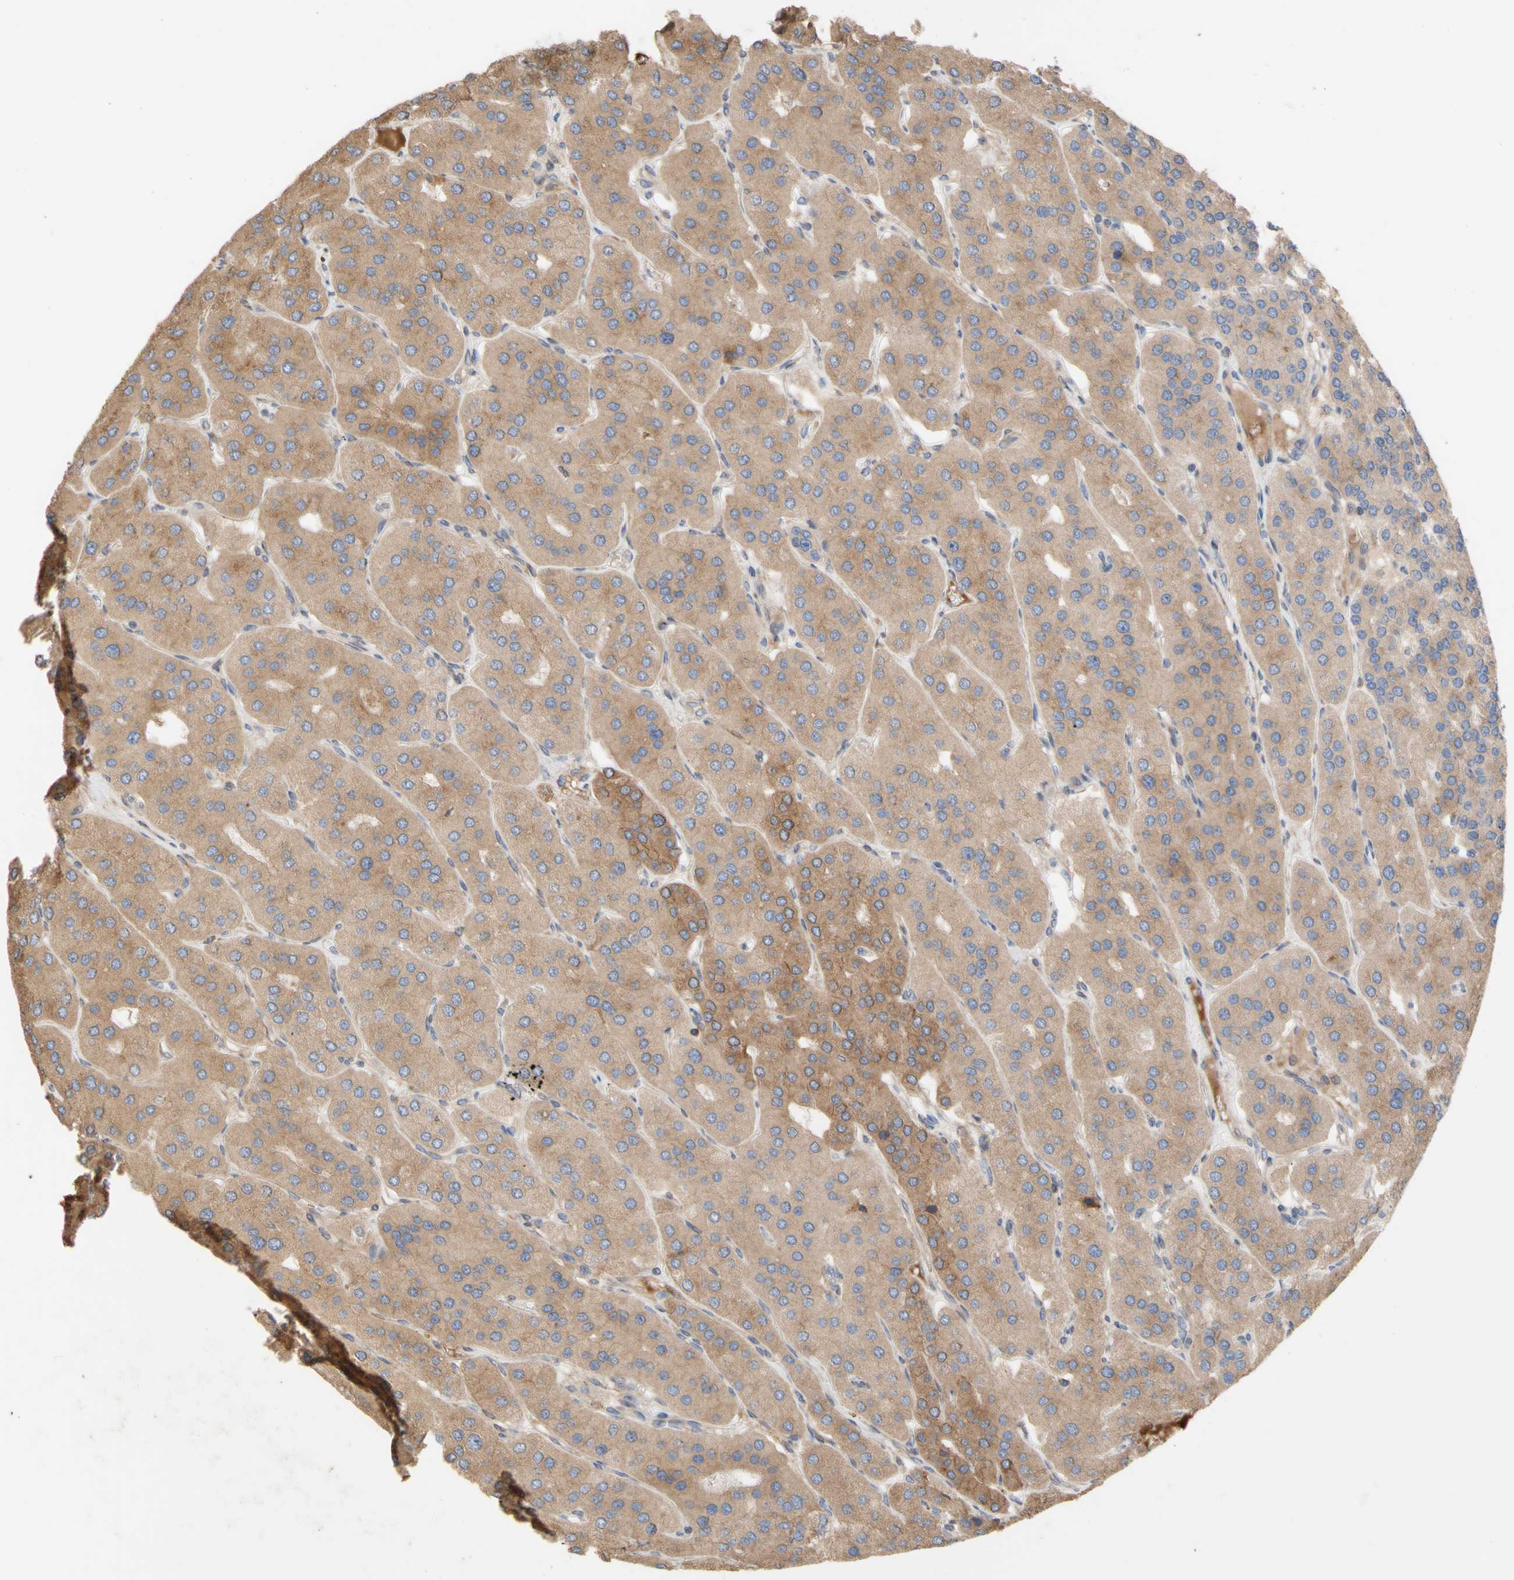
{"staining": {"intensity": "strong", "quantity": ">75%", "location": "cytoplasmic/membranous"}, "tissue": "parathyroid gland", "cell_type": "Glandular cells", "image_type": "normal", "snomed": [{"axis": "morphology", "description": "Normal tissue, NOS"}, {"axis": "morphology", "description": "Adenoma, NOS"}, {"axis": "topography", "description": "Parathyroid gland"}], "caption": "Protein expression analysis of normal parathyroid gland displays strong cytoplasmic/membranous positivity in approximately >75% of glandular cells.", "gene": "NECTIN3", "patient": {"sex": "female", "age": 86}}